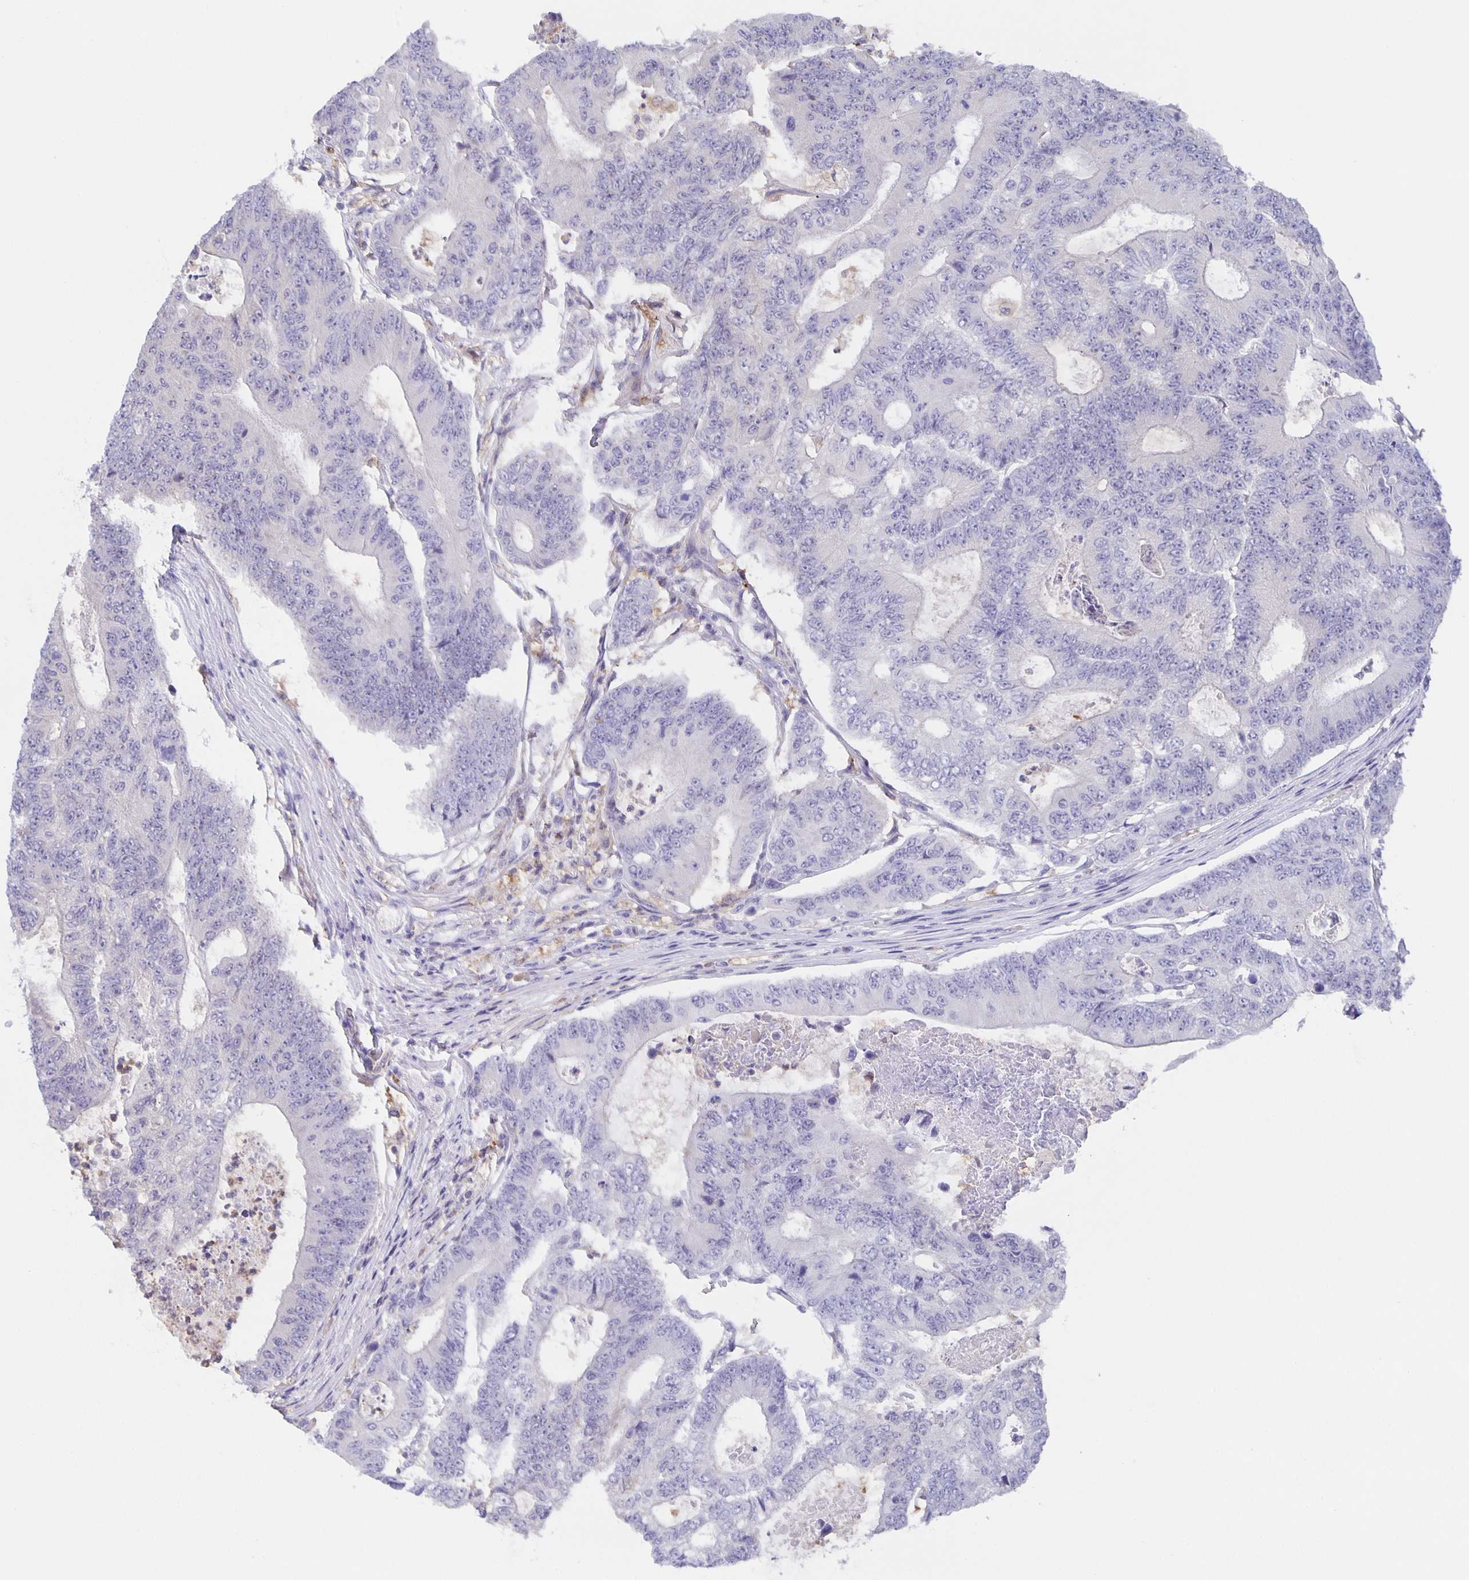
{"staining": {"intensity": "negative", "quantity": "none", "location": "none"}, "tissue": "colorectal cancer", "cell_type": "Tumor cells", "image_type": "cancer", "snomed": [{"axis": "morphology", "description": "Adenocarcinoma, NOS"}, {"axis": "topography", "description": "Colon"}], "caption": "A high-resolution micrograph shows immunohistochemistry staining of colorectal adenocarcinoma, which demonstrates no significant expression in tumor cells.", "gene": "MARCHF6", "patient": {"sex": "female", "age": 48}}